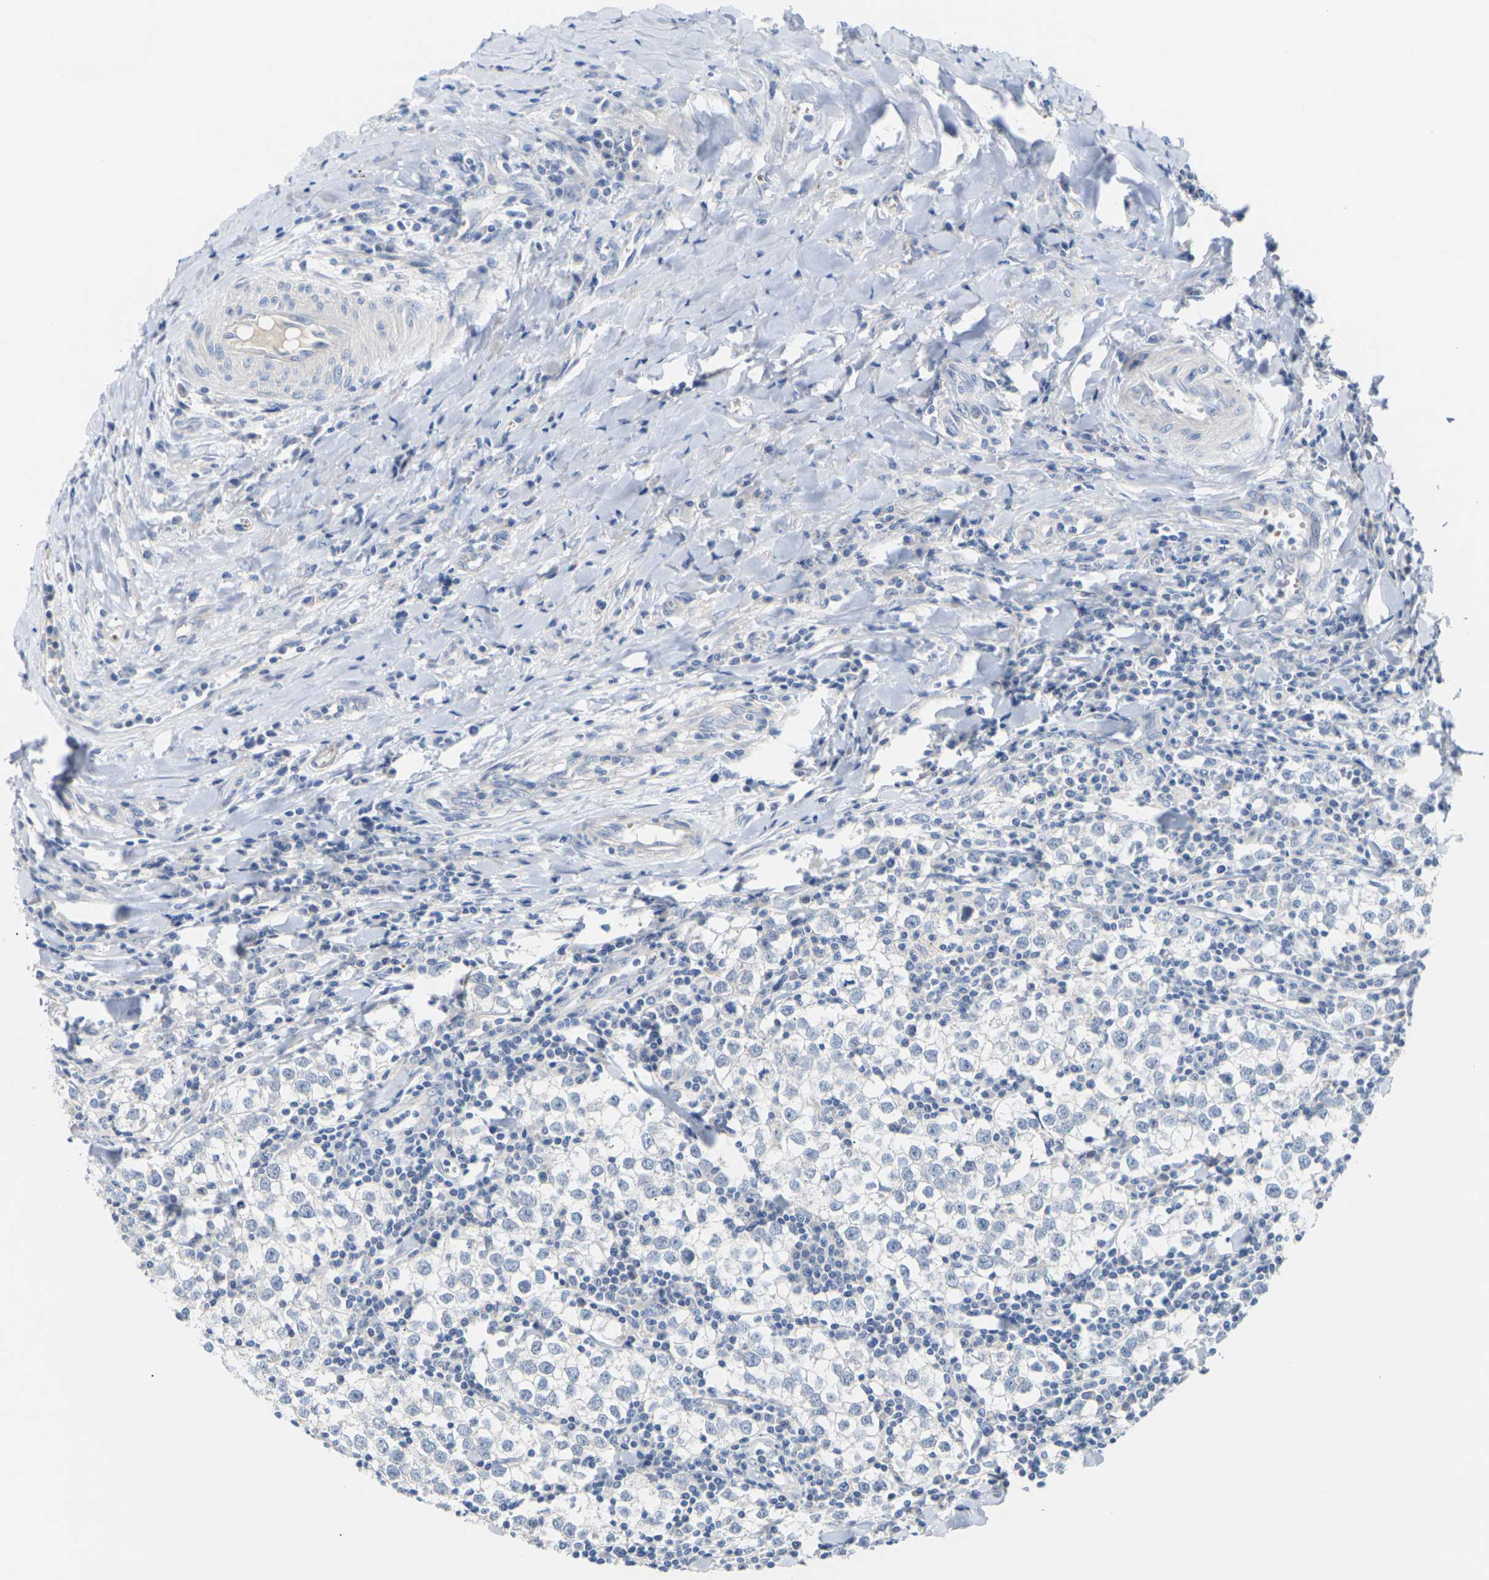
{"staining": {"intensity": "negative", "quantity": "none", "location": "none"}, "tissue": "testis cancer", "cell_type": "Tumor cells", "image_type": "cancer", "snomed": [{"axis": "morphology", "description": "Seminoma, NOS"}, {"axis": "morphology", "description": "Carcinoma, Embryonal, NOS"}, {"axis": "topography", "description": "Testis"}], "caption": "Testis seminoma stained for a protein using immunohistochemistry exhibits no expression tumor cells.", "gene": "TMCO4", "patient": {"sex": "male", "age": 36}}